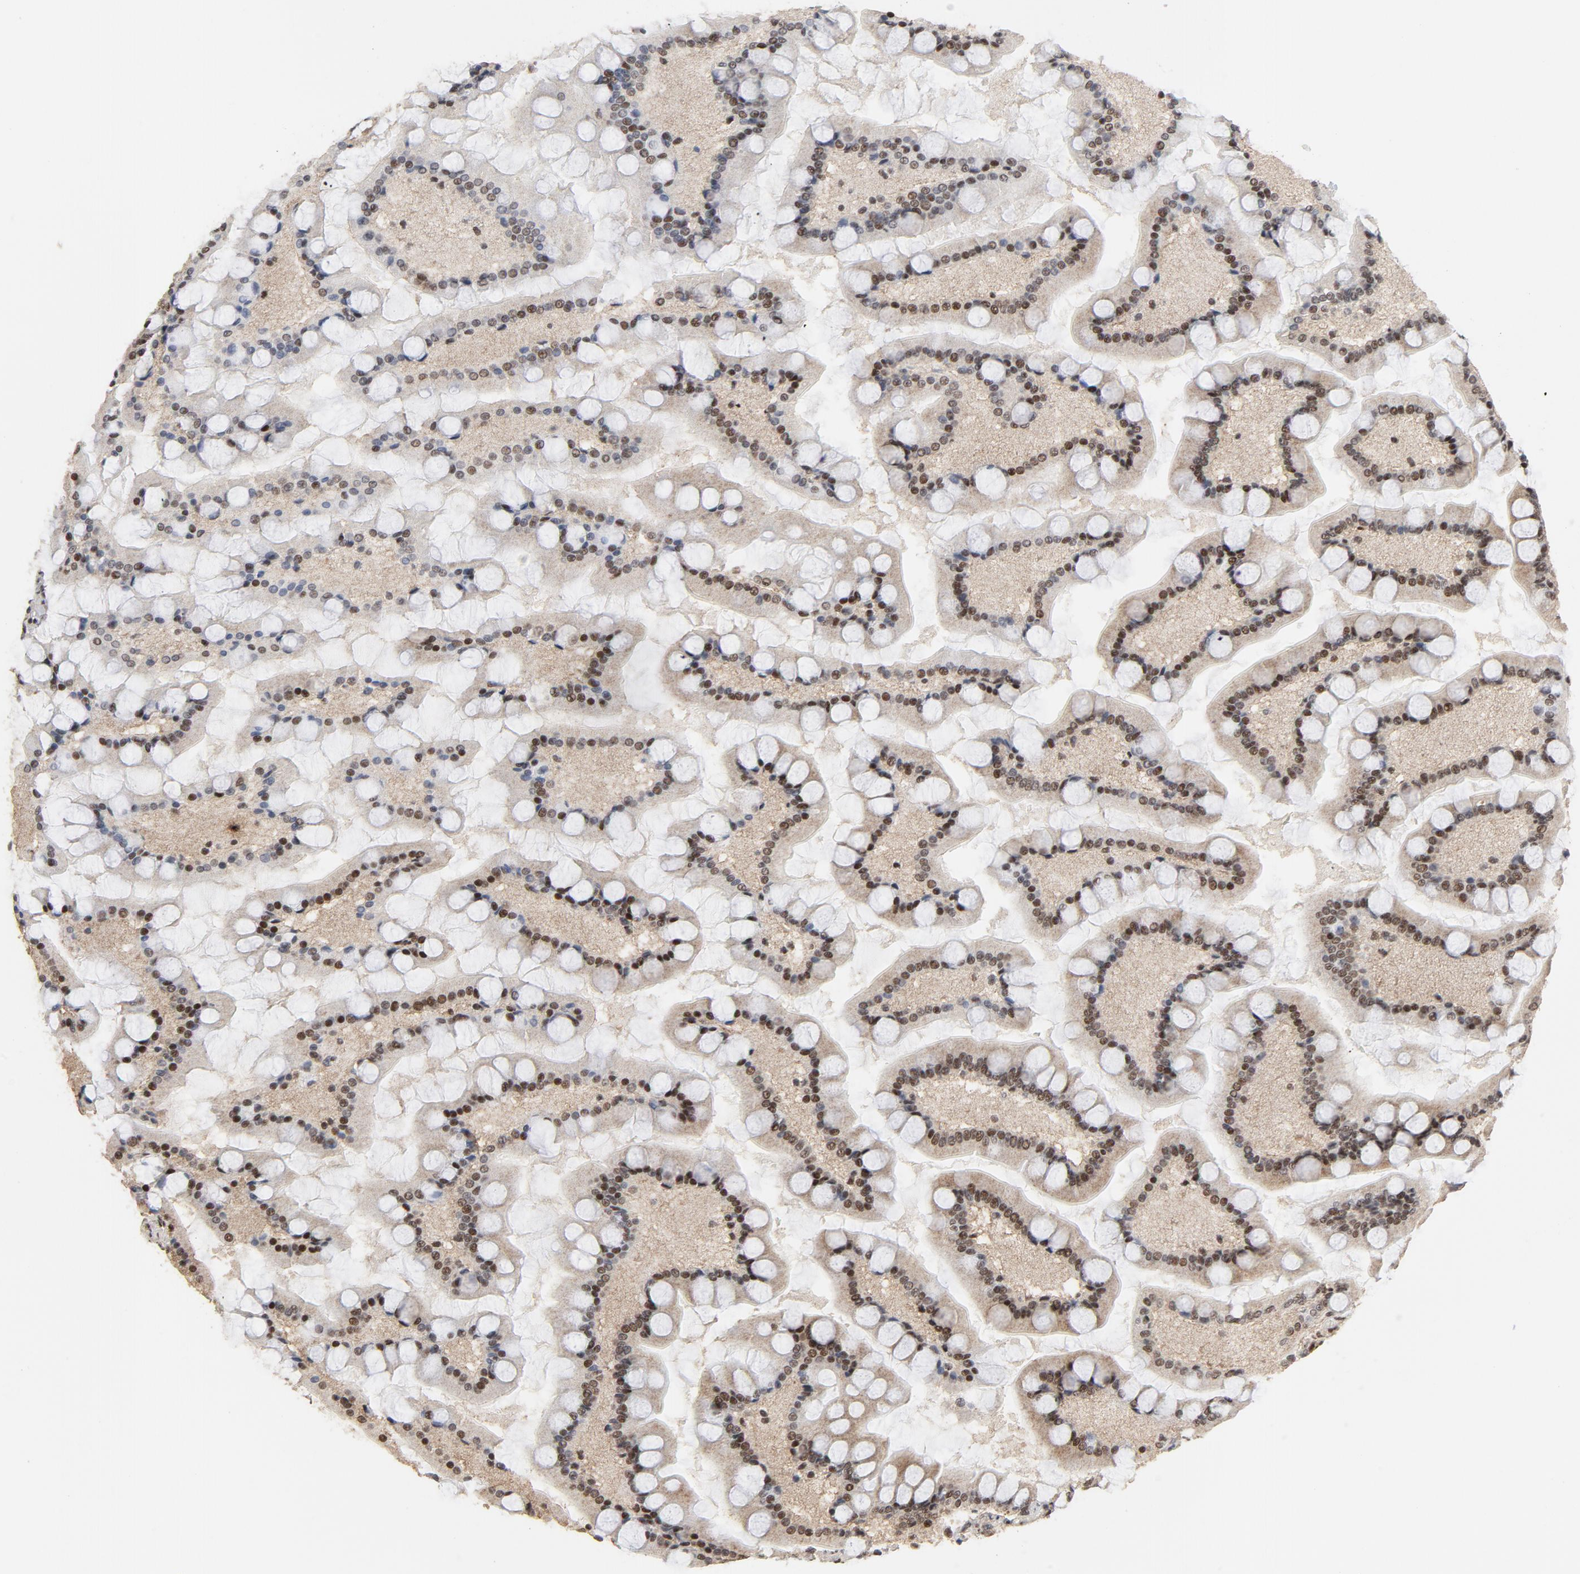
{"staining": {"intensity": "strong", "quantity": ">75%", "location": "cytoplasmic/membranous,nuclear"}, "tissue": "small intestine", "cell_type": "Glandular cells", "image_type": "normal", "snomed": [{"axis": "morphology", "description": "Normal tissue, NOS"}, {"axis": "topography", "description": "Small intestine"}], "caption": "Human small intestine stained for a protein (brown) reveals strong cytoplasmic/membranous,nuclear positive expression in approximately >75% of glandular cells.", "gene": "TP53RK", "patient": {"sex": "male", "age": 41}}